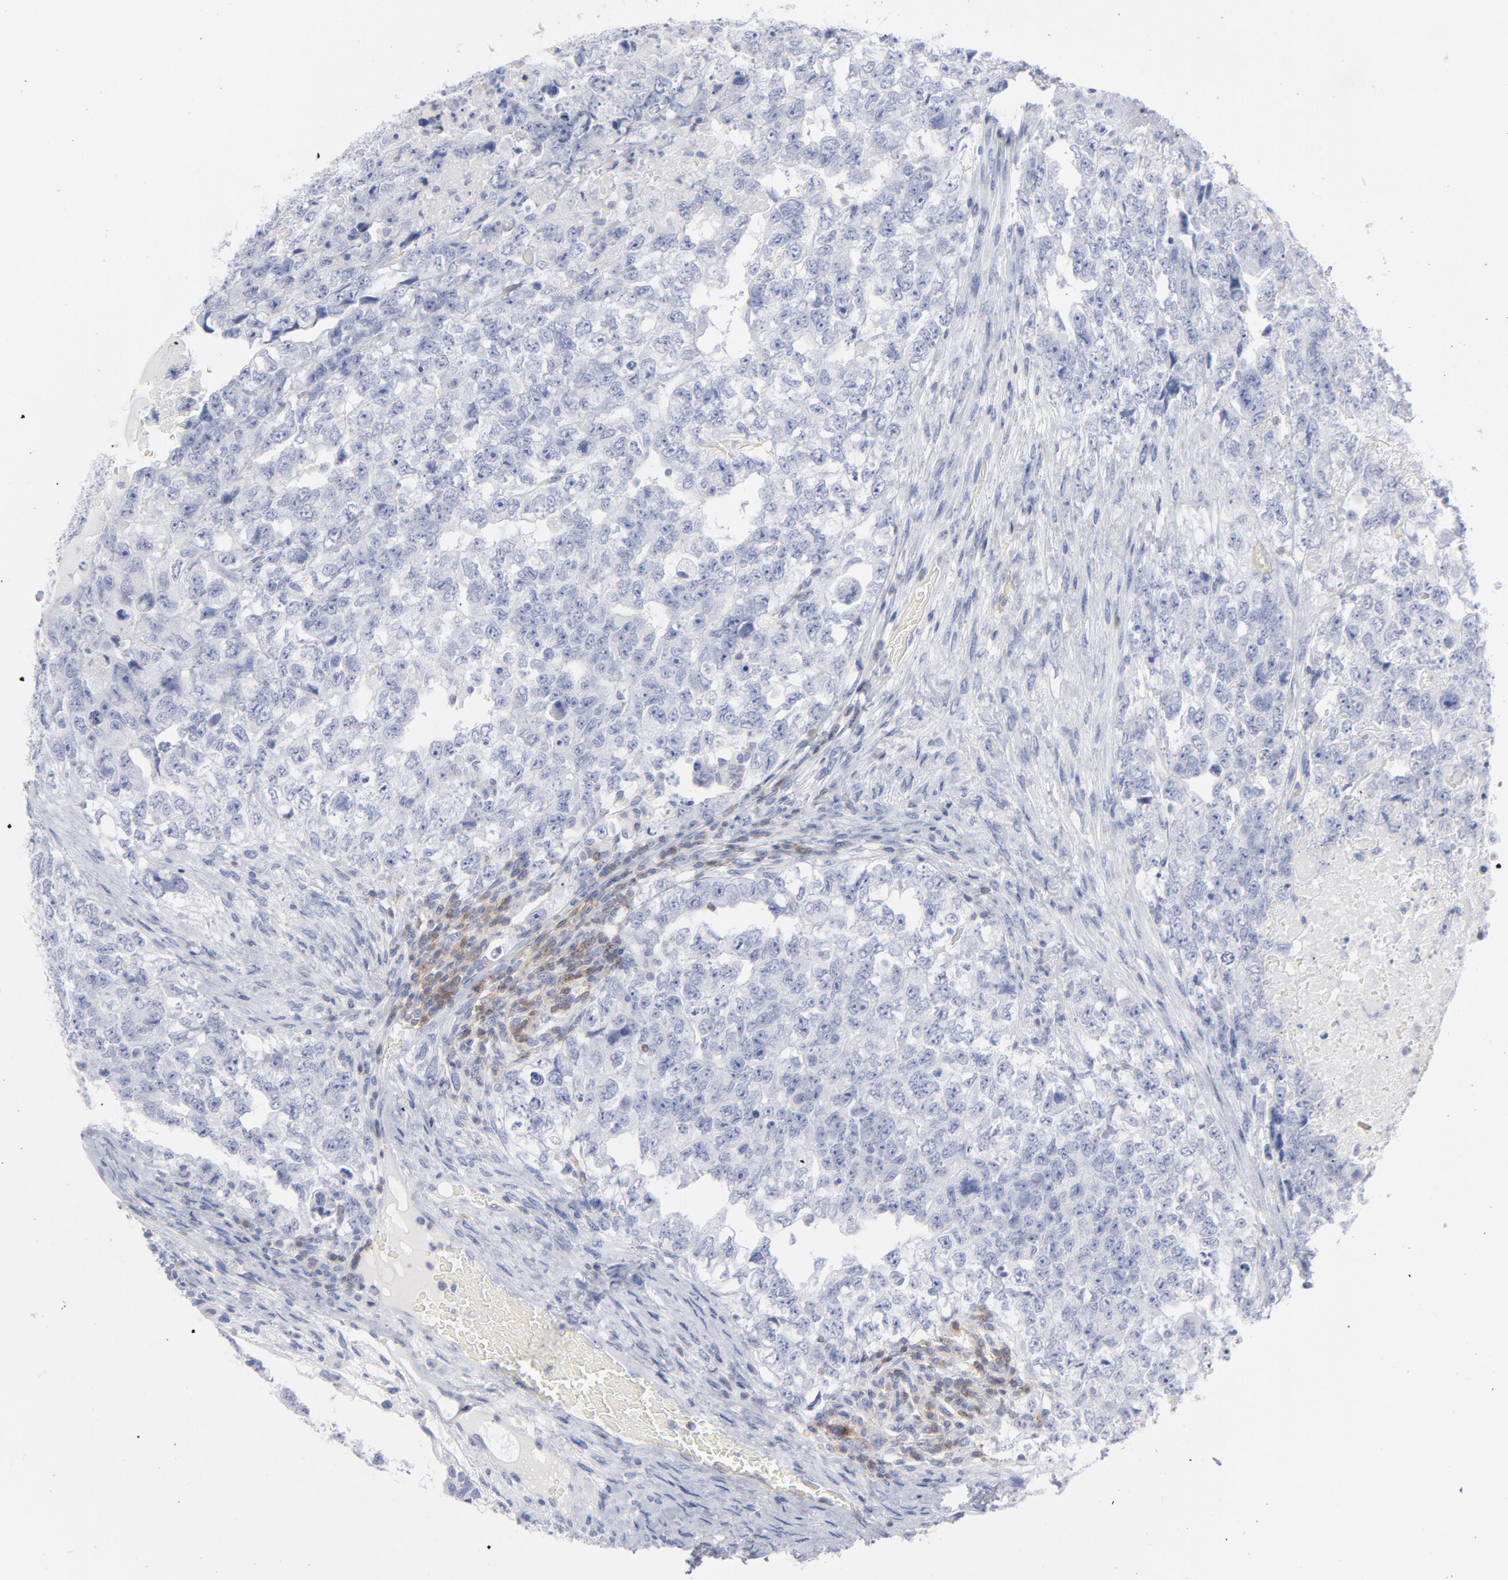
{"staining": {"intensity": "negative", "quantity": "none", "location": "none"}, "tissue": "testis cancer", "cell_type": "Tumor cells", "image_type": "cancer", "snomed": [{"axis": "morphology", "description": "Carcinoma, Embryonal, NOS"}, {"axis": "topography", "description": "Testis"}], "caption": "Tumor cells are negative for brown protein staining in testis cancer (embryonal carcinoma). (DAB immunohistochemistry with hematoxylin counter stain).", "gene": "P2RY8", "patient": {"sex": "male", "age": 36}}